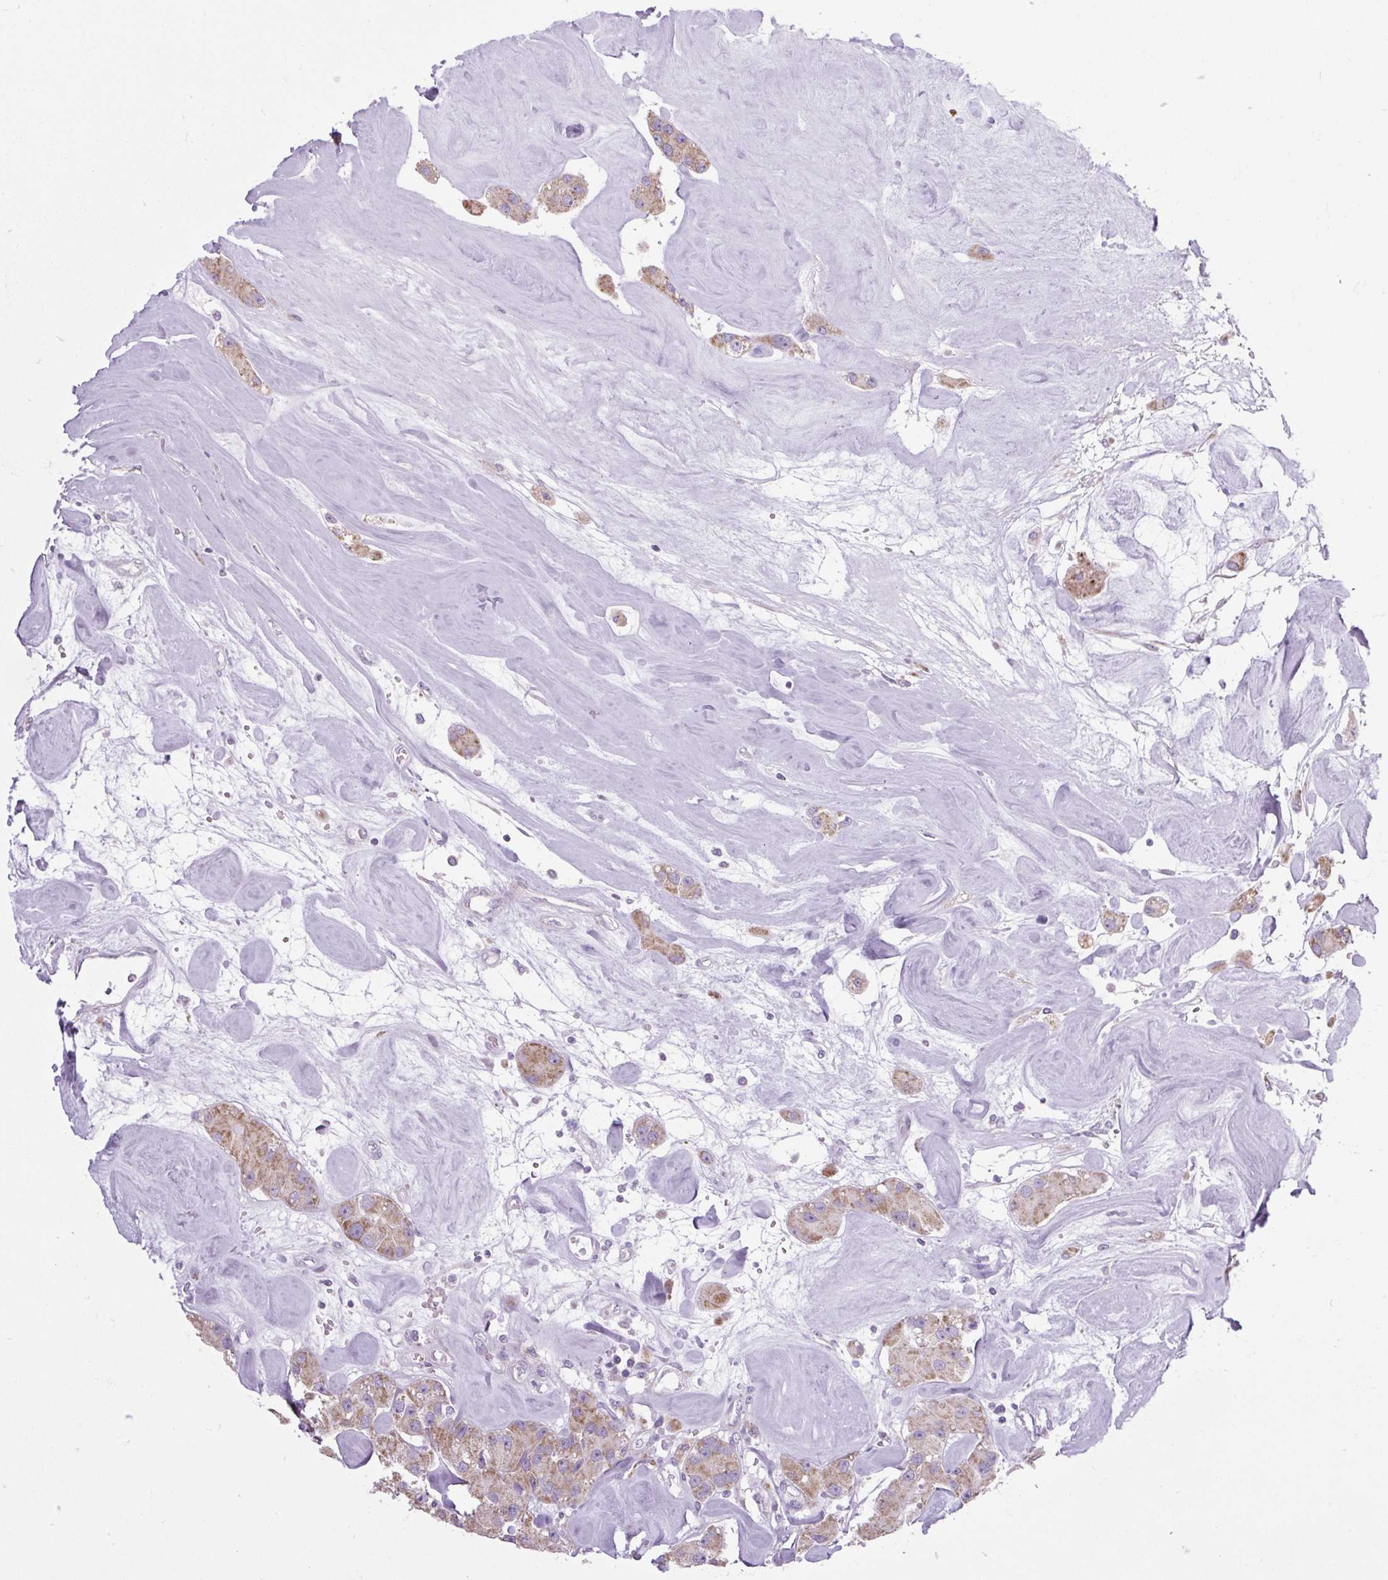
{"staining": {"intensity": "moderate", "quantity": ">75%", "location": "cytoplasmic/membranous"}, "tissue": "carcinoid", "cell_type": "Tumor cells", "image_type": "cancer", "snomed": [{"axis": "morphology", "description": "Carcinoid, malignant, NOS"}, {"axis": "topography", "description": "Pancreas"}], "caption": "Immunohistochemical staining of carcinoid exhibits moderate cytoplasmic/membranous protein expression in approximately >75% of tumor cells. The staining is performed using DAB brown chromogen to label protein expression. The nuclei are counter-stained blue using hematoxylin.", "gene": "RNASE10", "patient": {"sex": "male", "age": 41}}